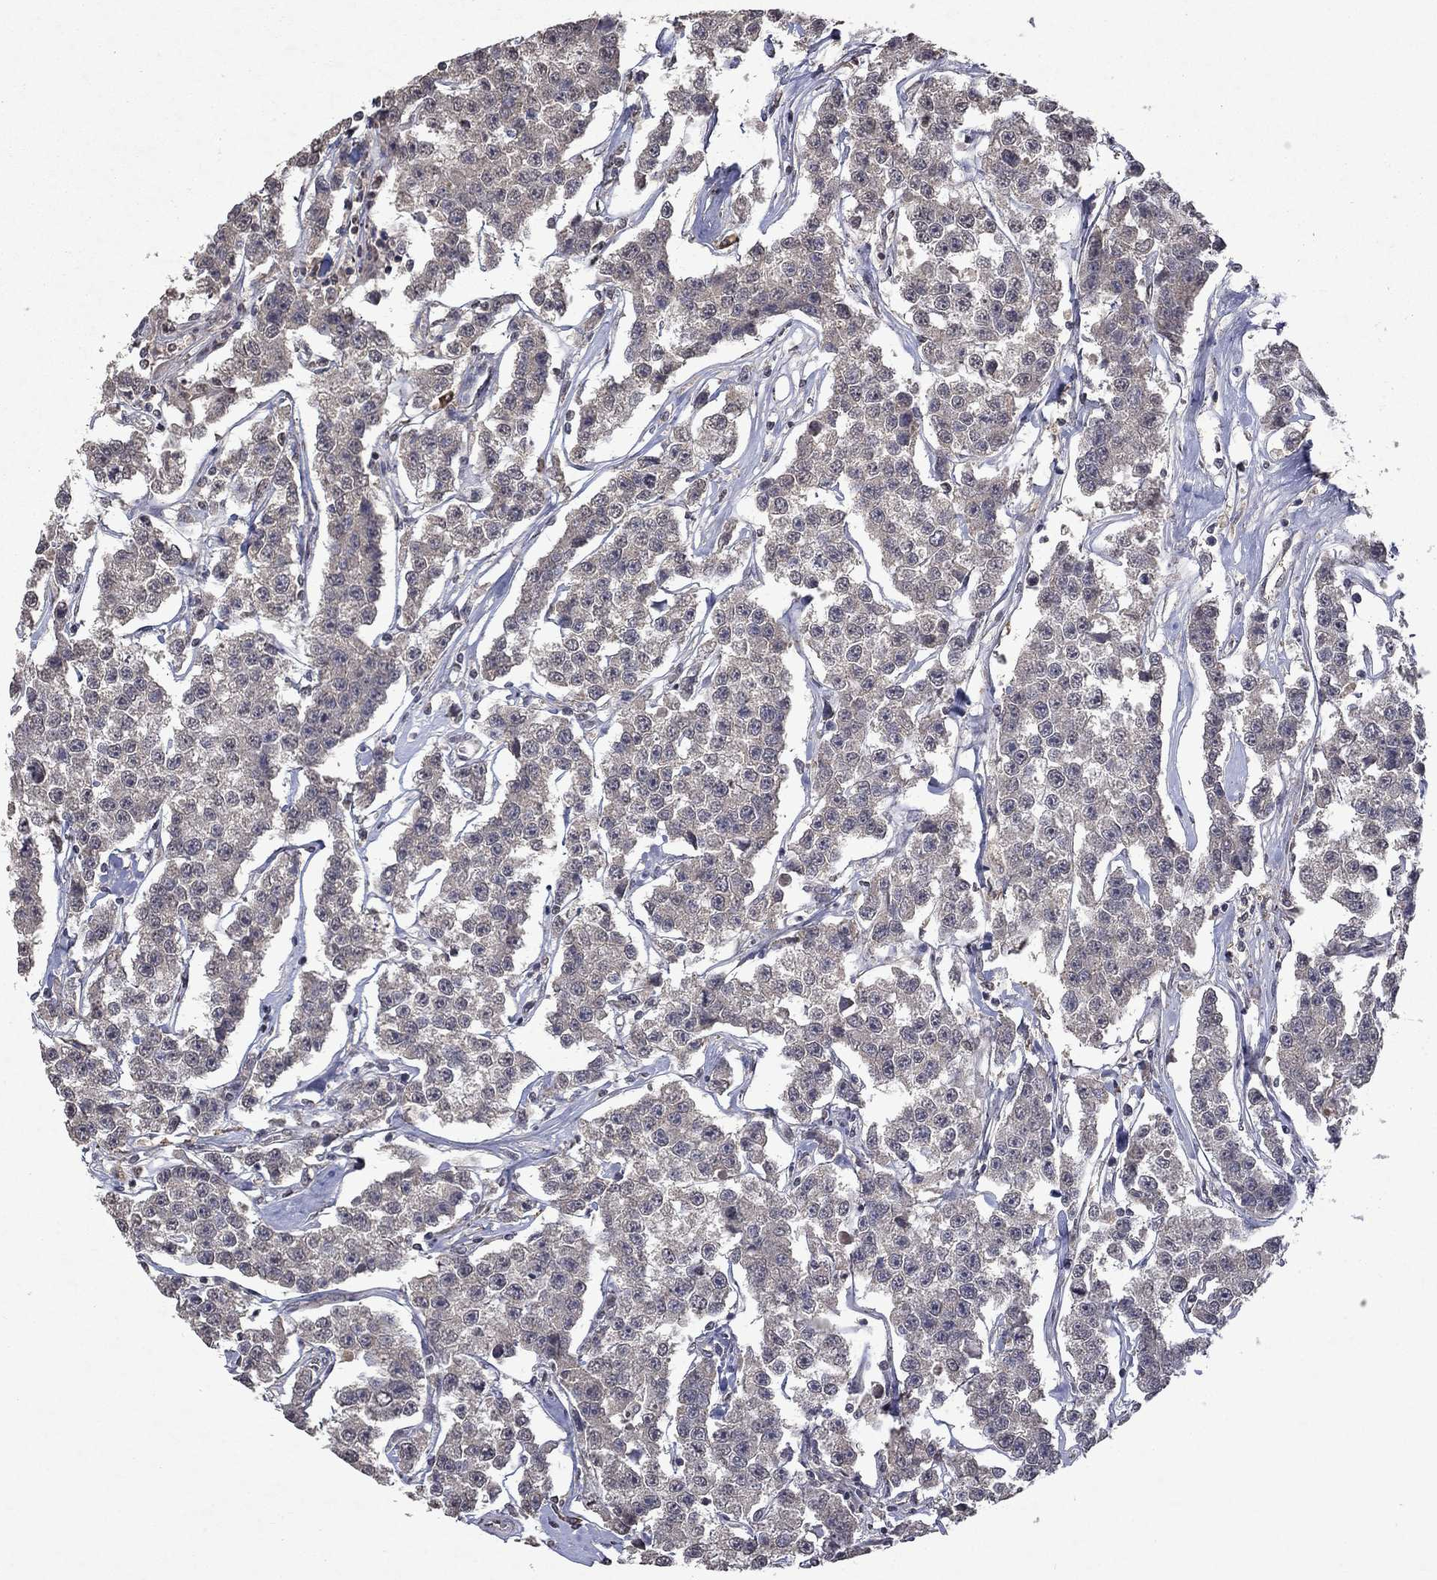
{"staining": {"intensity": "negative", "quantity": "none", "location": "none"}, "tissue": "testis cancer", "cell_type": "Tumor cells", "image_type": "cancer", "snomed": [{"axis": "morphology", "description": "Seminoma, NOS"}, {"axis": "topography", "description": "Testis"}], "caption": "IHC histopathology image of neoplastic tissue: testis seminoma stained with DAB (3,3'-diaminobenzidine) exhibits no significant protein staining in tumor cells.", "gene": "TTC38", "patient": {"sex": "male", "age": 59}}